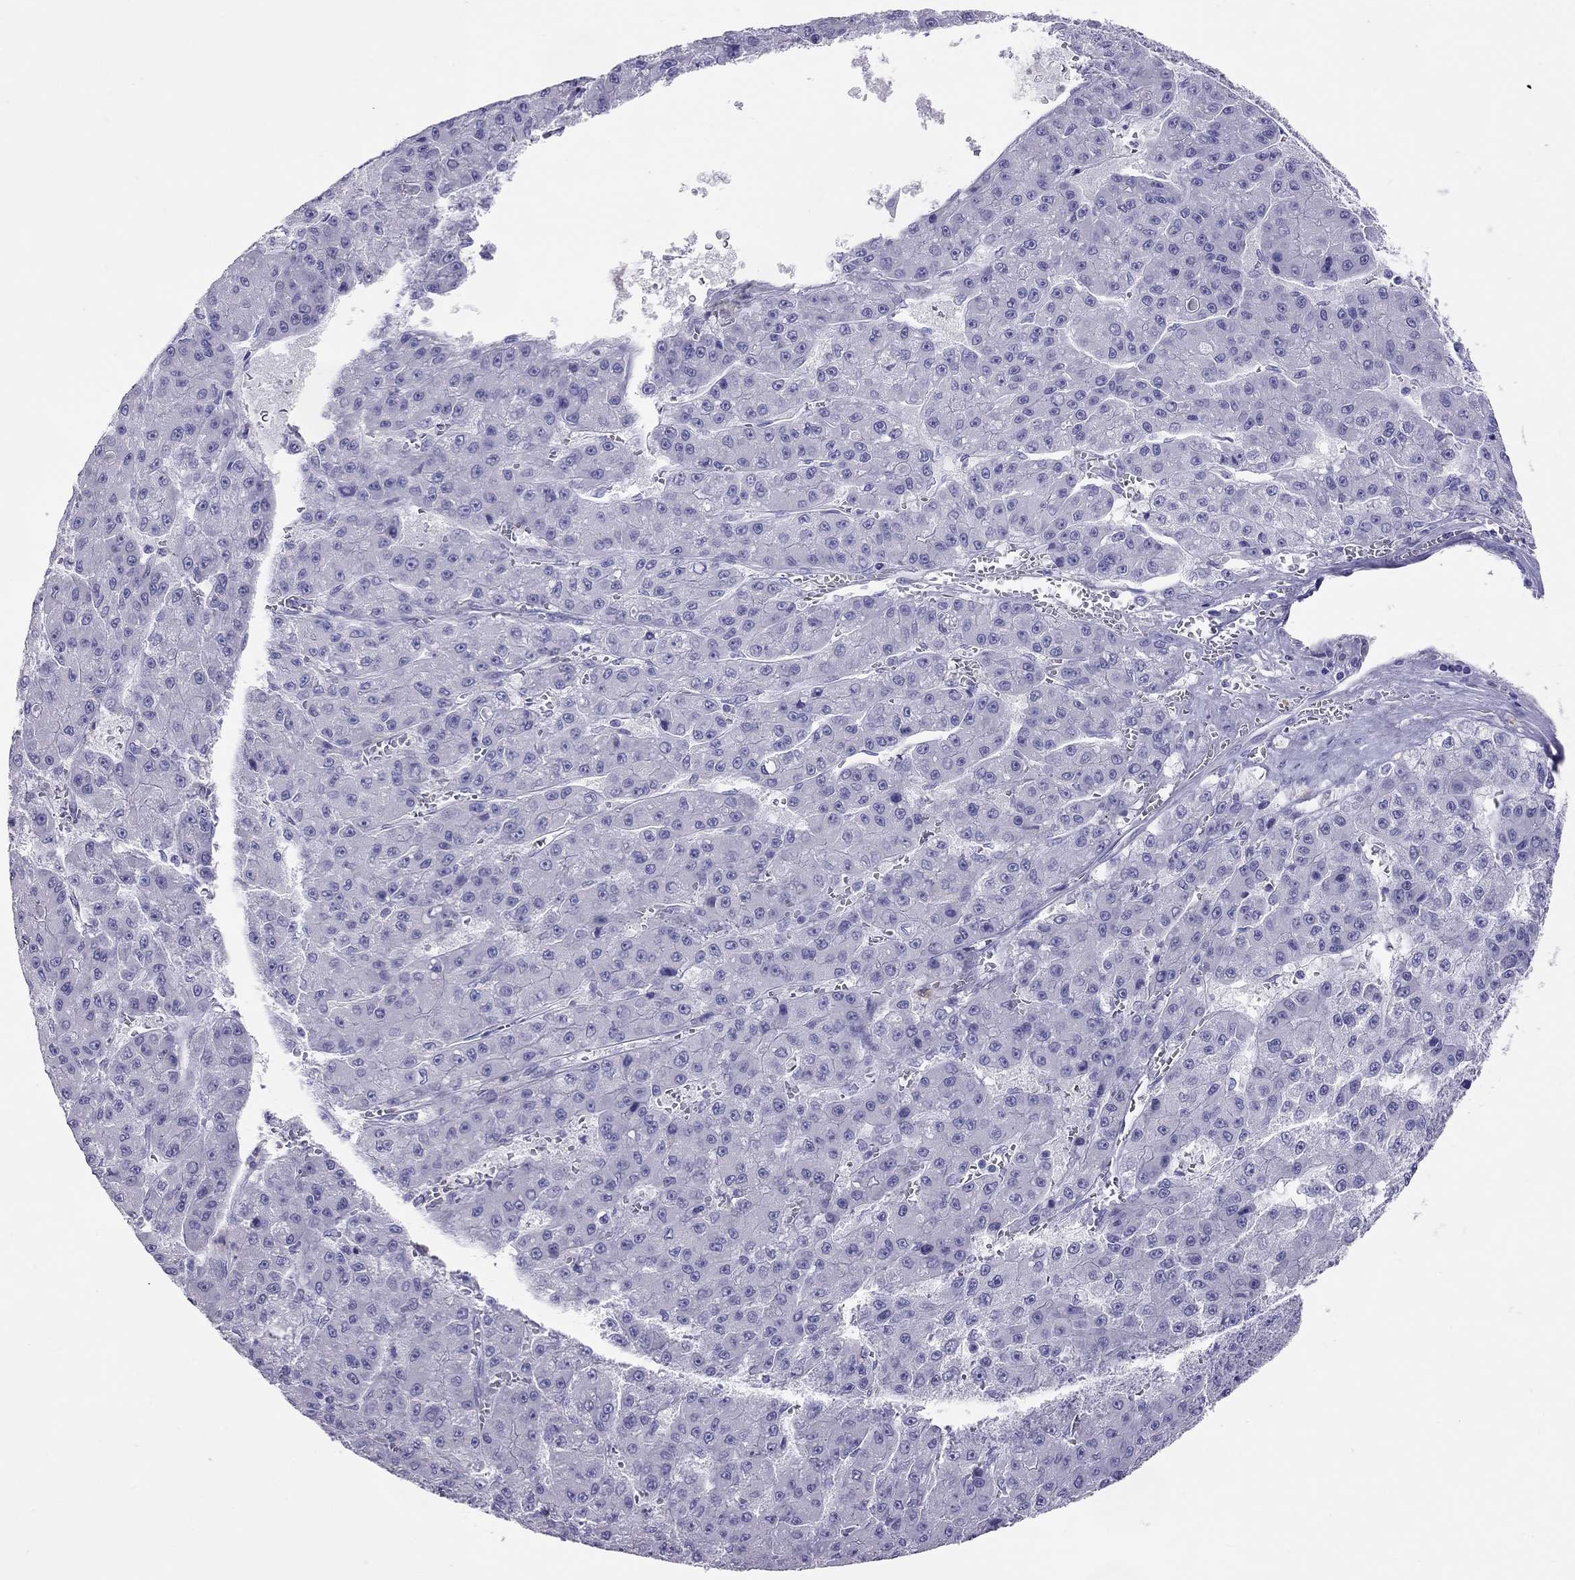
{"staining": {"intensity": "negative", "quantity": "none", "location": "none"}, "tissue": "liver cancer", "cell_type": "Tumor cells", "image_type": "cancer", "snomed": [{"axis": "morphology", "description": "Carcinoma, Hepatocellular, NOS"}, {"axis": "topography", "description": "Liver"}], "caption": "A high-resolution photomicrograph shows immunohistochemistry (IHC) staining of hepatocellular carcinoma (liver), which shows no significant staining in tumor cells.", "gene": "HLA-DQB2", "patient": {"sex": "male", "age": 70}}